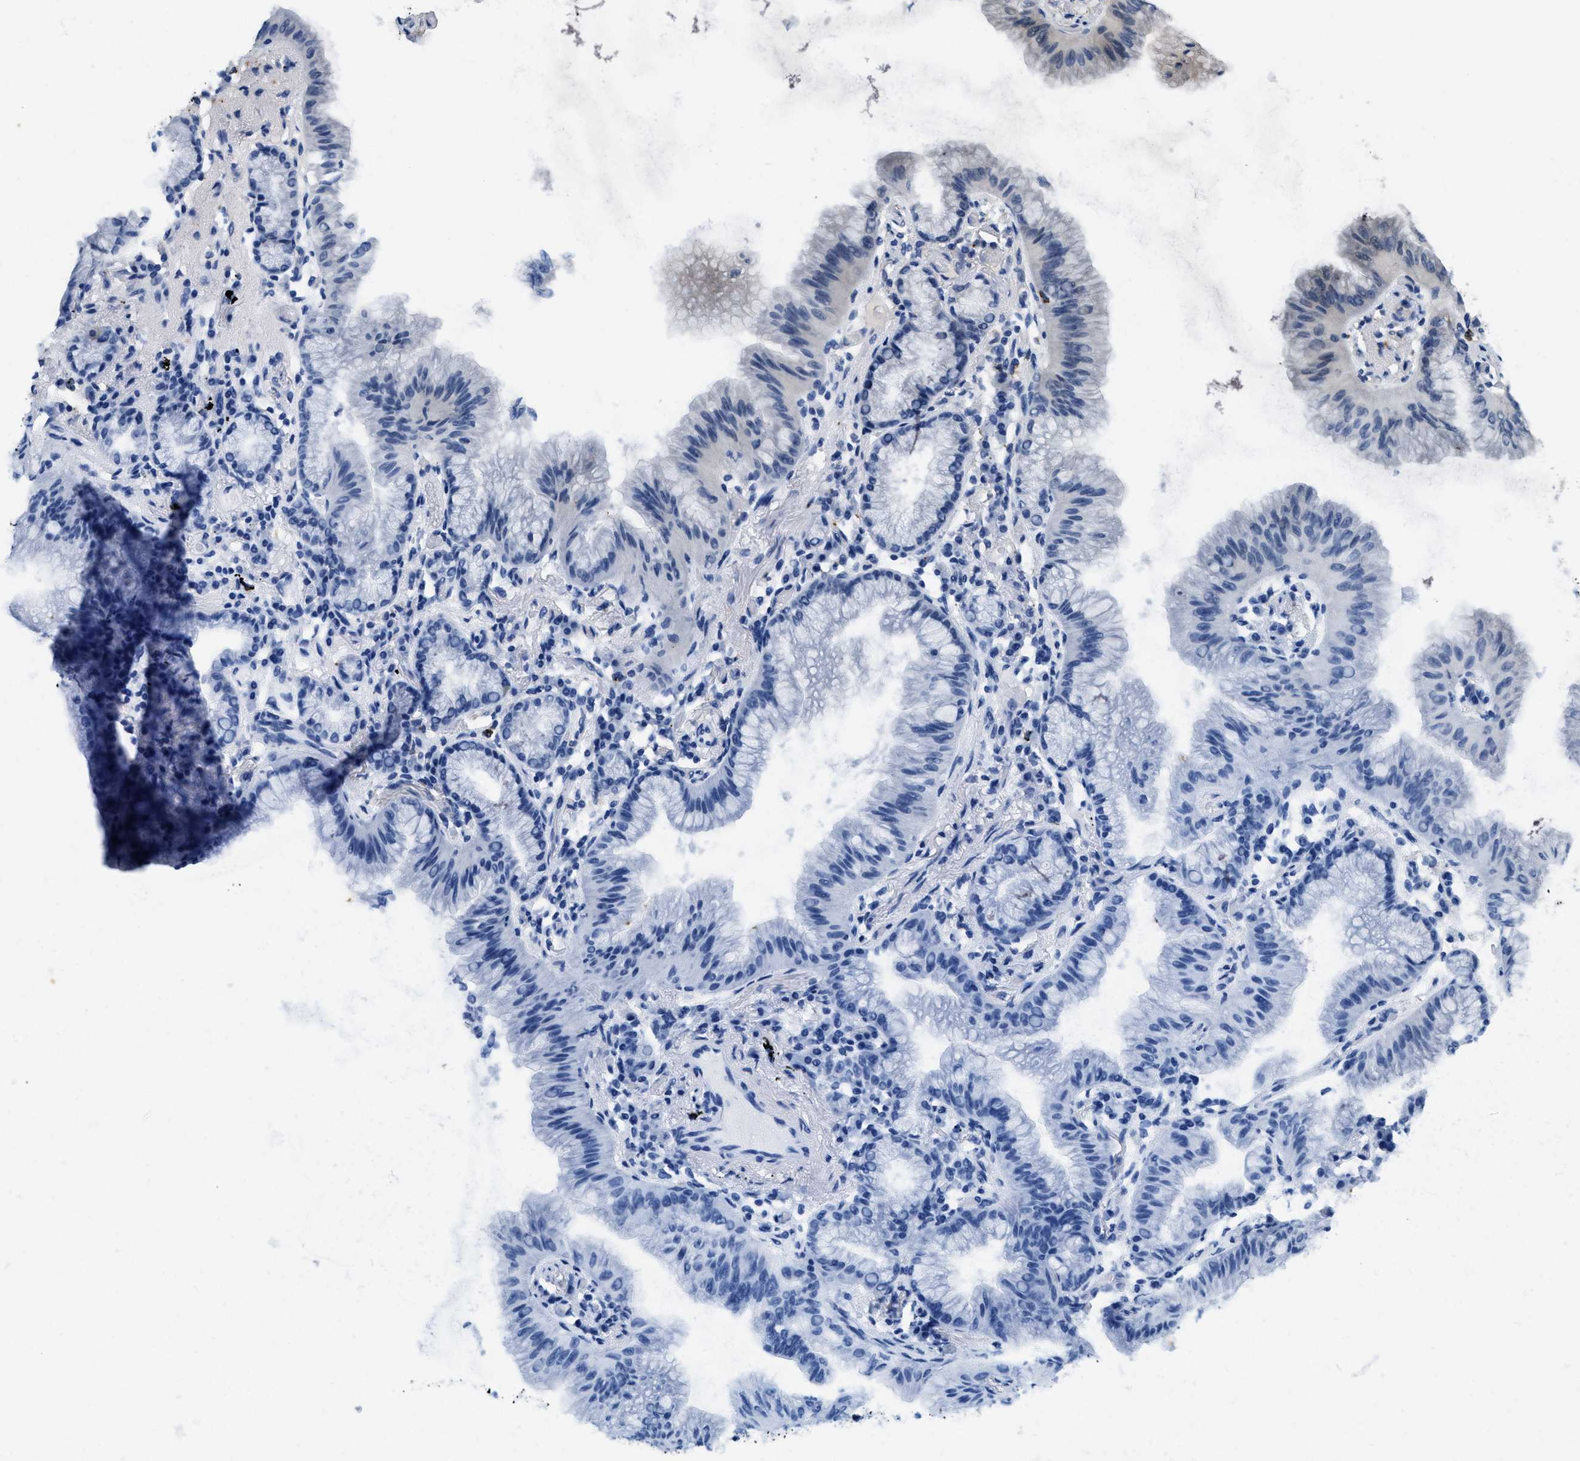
{"staining": {"intensity": "weak", "quantity": "<25%", "location": "cytoplasmic/membranous"}, "tissue": "lung cancer", "cell_type": "Tumor cells", "image_type": "cancer", "snomed": [{"axis": "morphology", "description": "Normal tissue, NOS"}, {"axis": "morphology", "description": "Adenocarcinoma, NOS"}, {"axis": "topography", "description": "Bronchus"}, {"axis": "topography", "description": "Lung"}], "caption": "Tumor cells are negative for brown protein staining in lung adenocarcinoma.", "gene": "BMPR2", "patient": {"sex": "female", "age": 70}}